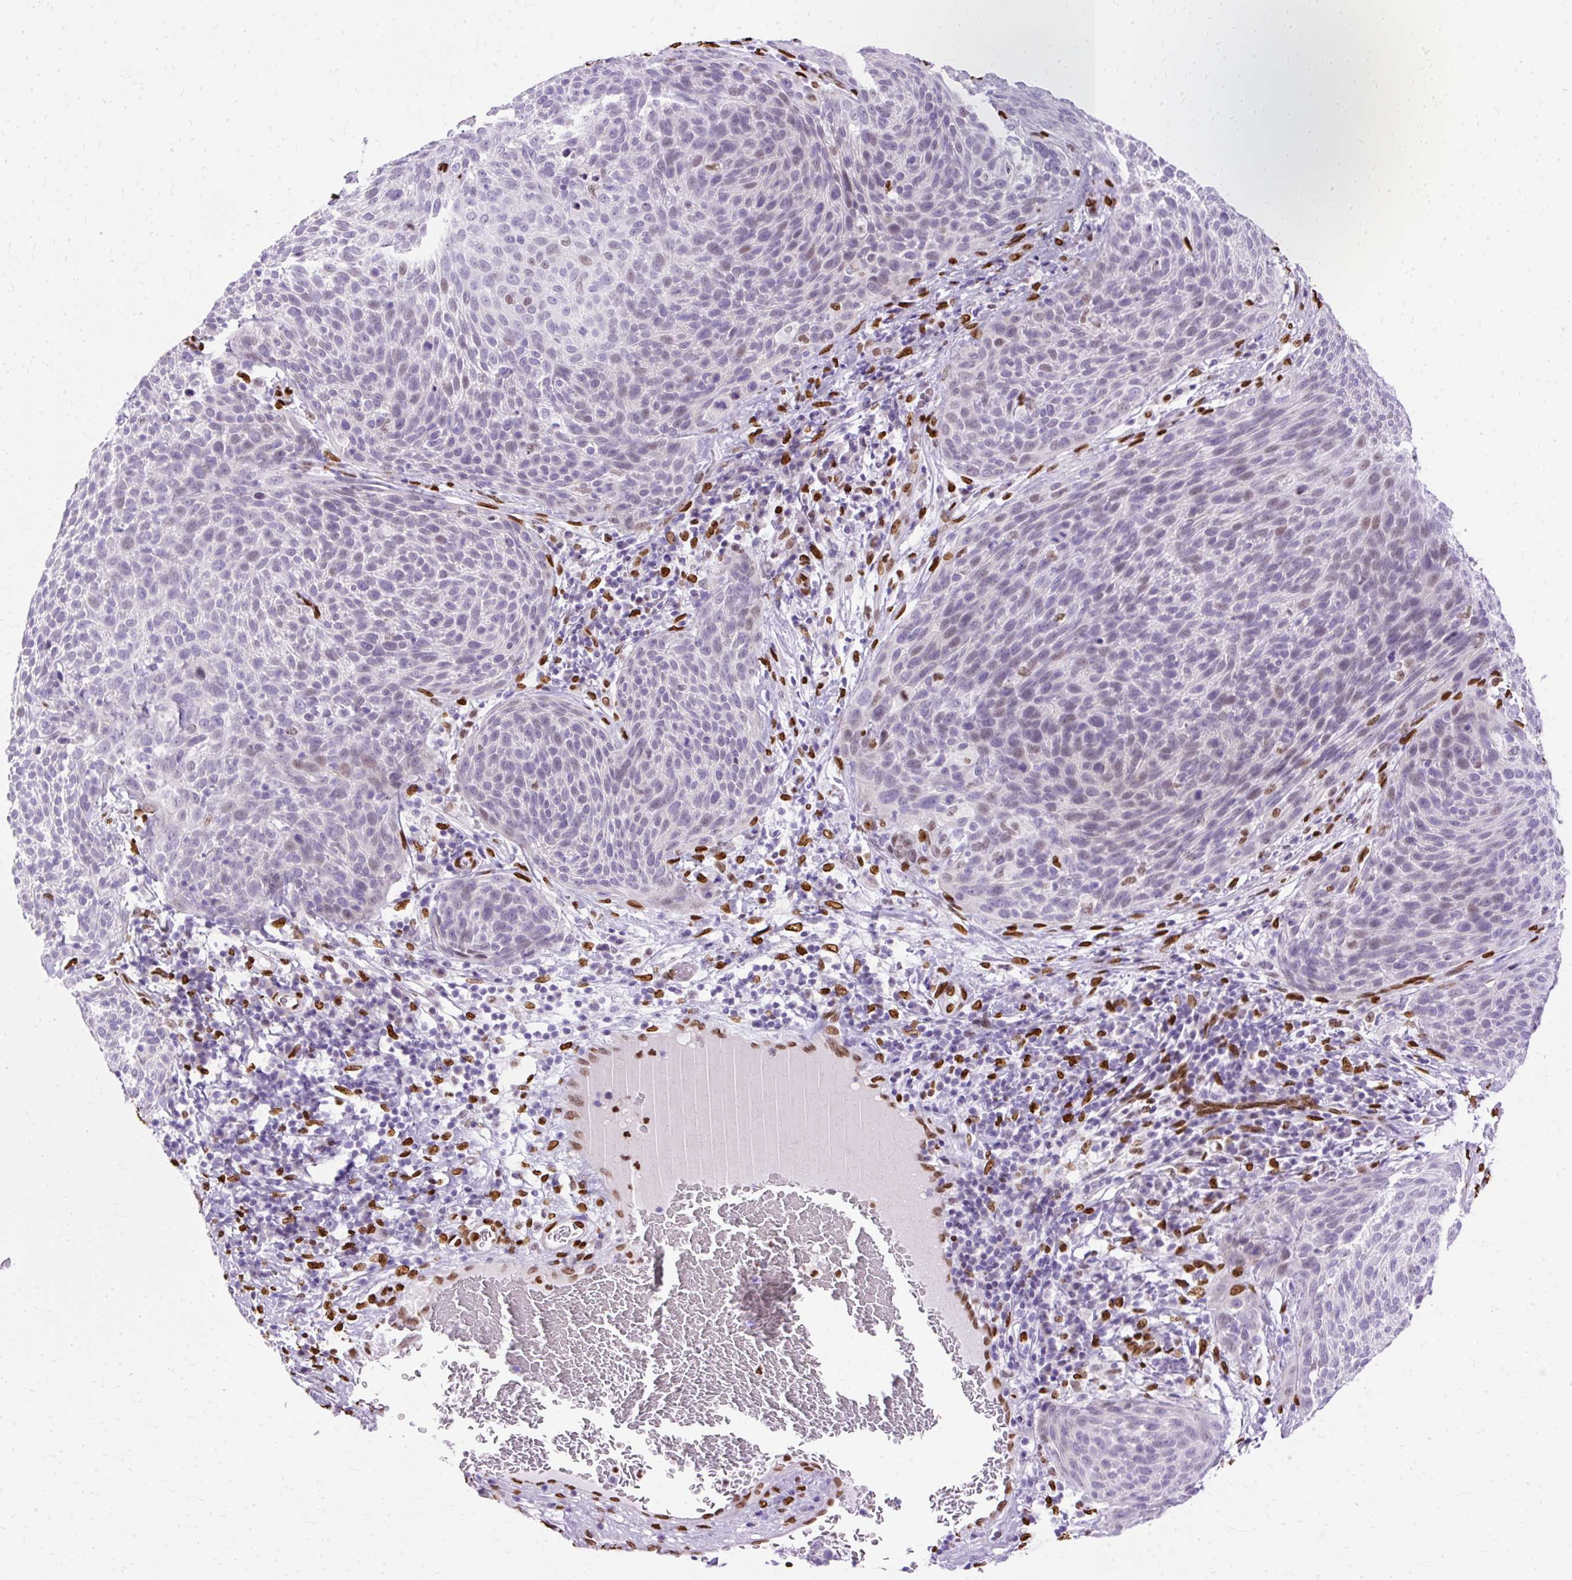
{"staining": {"intensity": "moderate", "quantity": "<25%", "location": "nuclear"}, "tissue": "cervical cancer", "cell_type": "Tumor cells", "image_type": "cancer", "snomed": [{"axis": "morphology", "description": "Squamous cell carcinoma, NOS"}, {"axis": "topography", "description": "Cervix"}], "caption": "Cervical cancer tissue displays moderate nuclear staining in approximately <25% of tumor cells, visualized by immunohistochemistry.", "gene": "TMEM184C", "patient": {"sex": "female", "age": 31}}